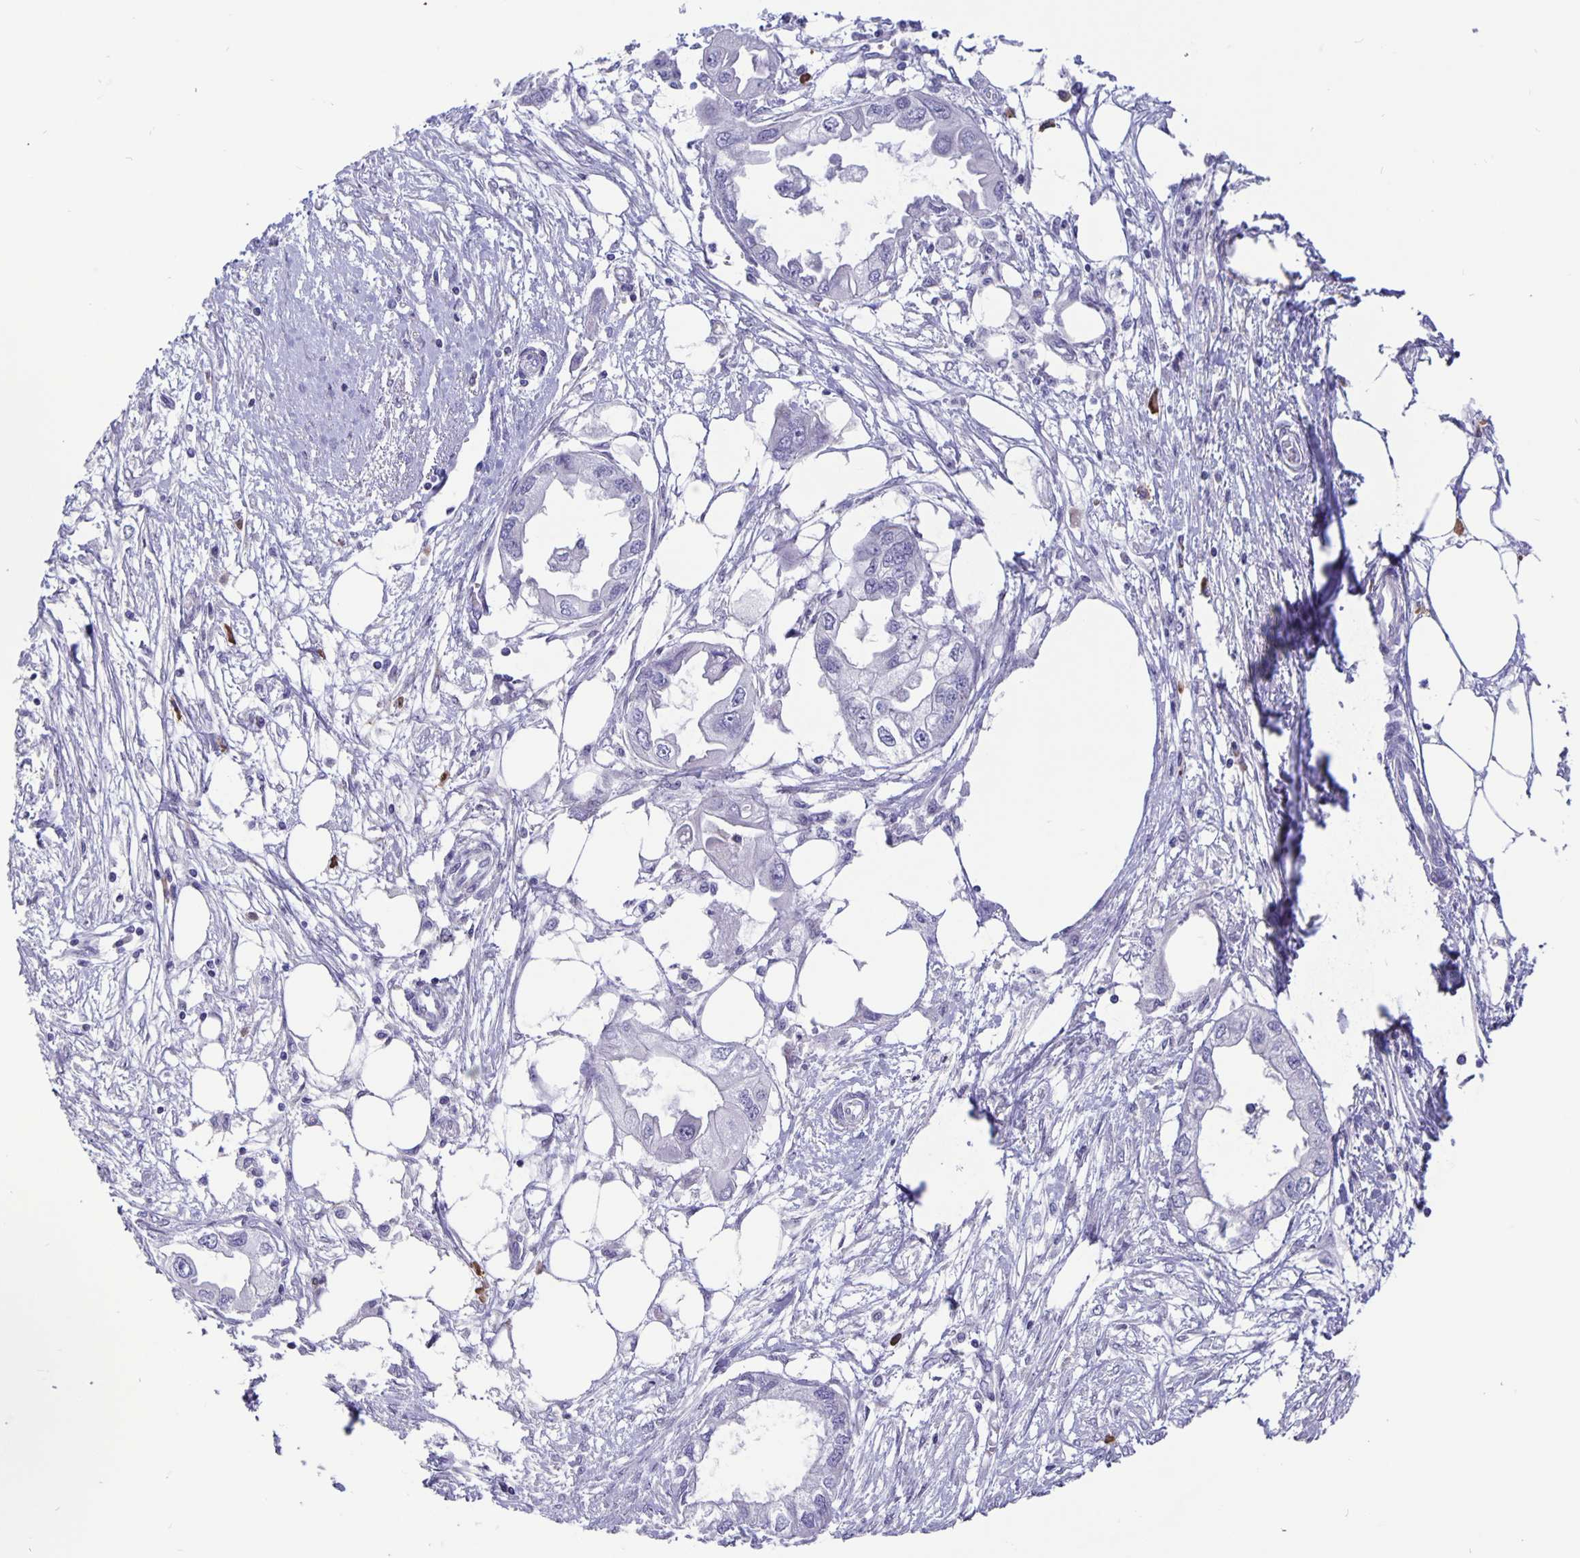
{"staining": {"intensity": "negative", "quantity": "none", "location": "none"}, "tissue": "endometrial cancer", "cell_type": "Tumor cells", "image_type": "cancer", "snomed": [{"axis": "morphology", "description": "Adenocarcinoma, NOS"}, {"axis": "morphology", "description": "Adenocarcinoma, metastatic, NOS"}, {"axis": "topography", "description": "Adipose tissue"}, {"axis": "topography", "description": "Endometrium"}], "caption": "Tumor cells show no significant expression in endometrial cancer (metastatic adenocarcinoma).", "gene": "ERMN", "patient": {"sex": "female", "age": 67}}